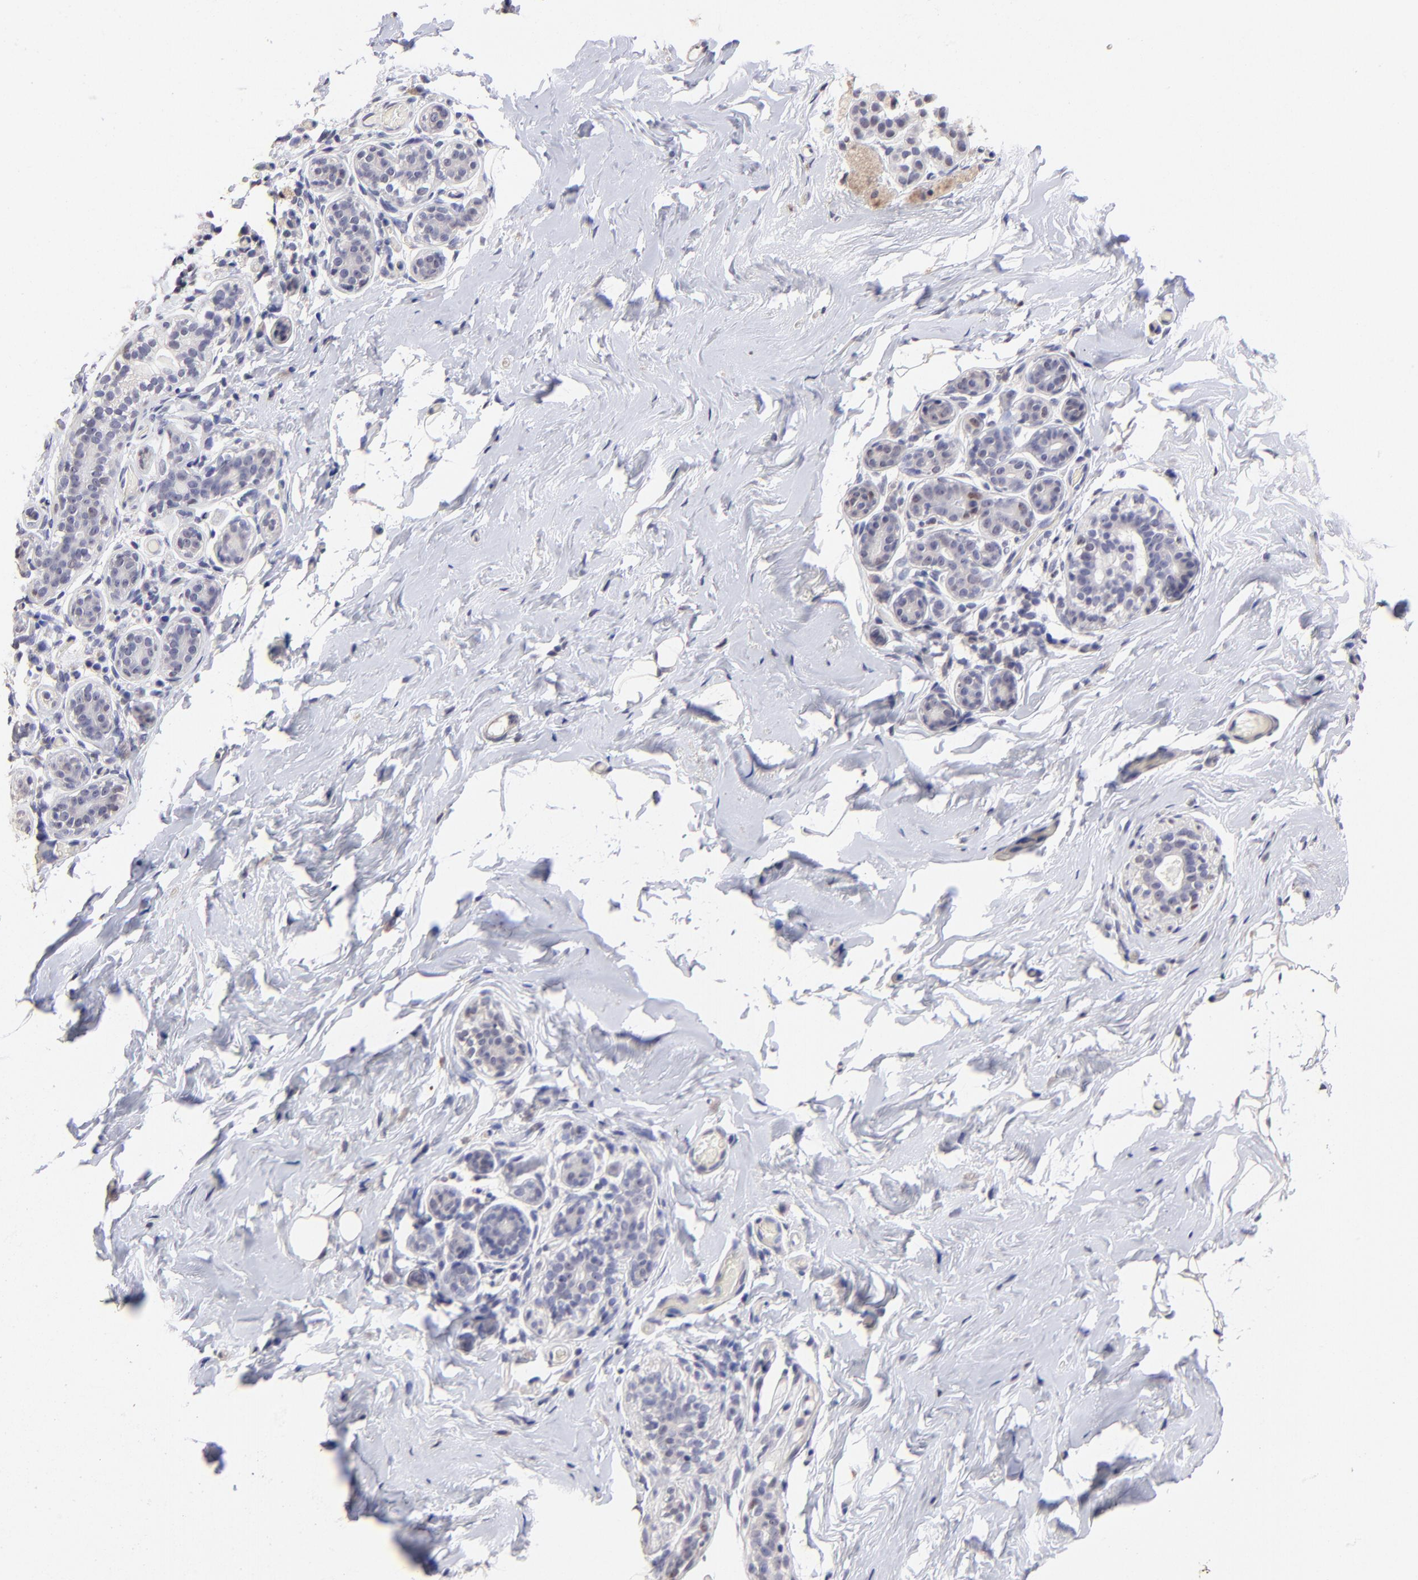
{"staining": {"intensity": "negative", "quantity": "none", "location": "none"}, "tissue": "breast", "cell_type": "Adipocytes", "image_type": "normal", "snomed": [{"axis": "morphology", "description": "Normal tissue, NOS"}, {"axis": "topography", "description": "Breast"}, {"axis": "topography", "description": "Soft tissue"}], "caption": "Adipocytes are negative for protein expression in unremarkable human breast. Brightfield microscopy of immunohistochemistry (IHC) stained with DAB (3,3'-diaminobenzidine) (brown) and hematoxylin (blue), captured at high magnification.", "gene": "DNMT1", "patient": {"sex": "female", "age": 75}}